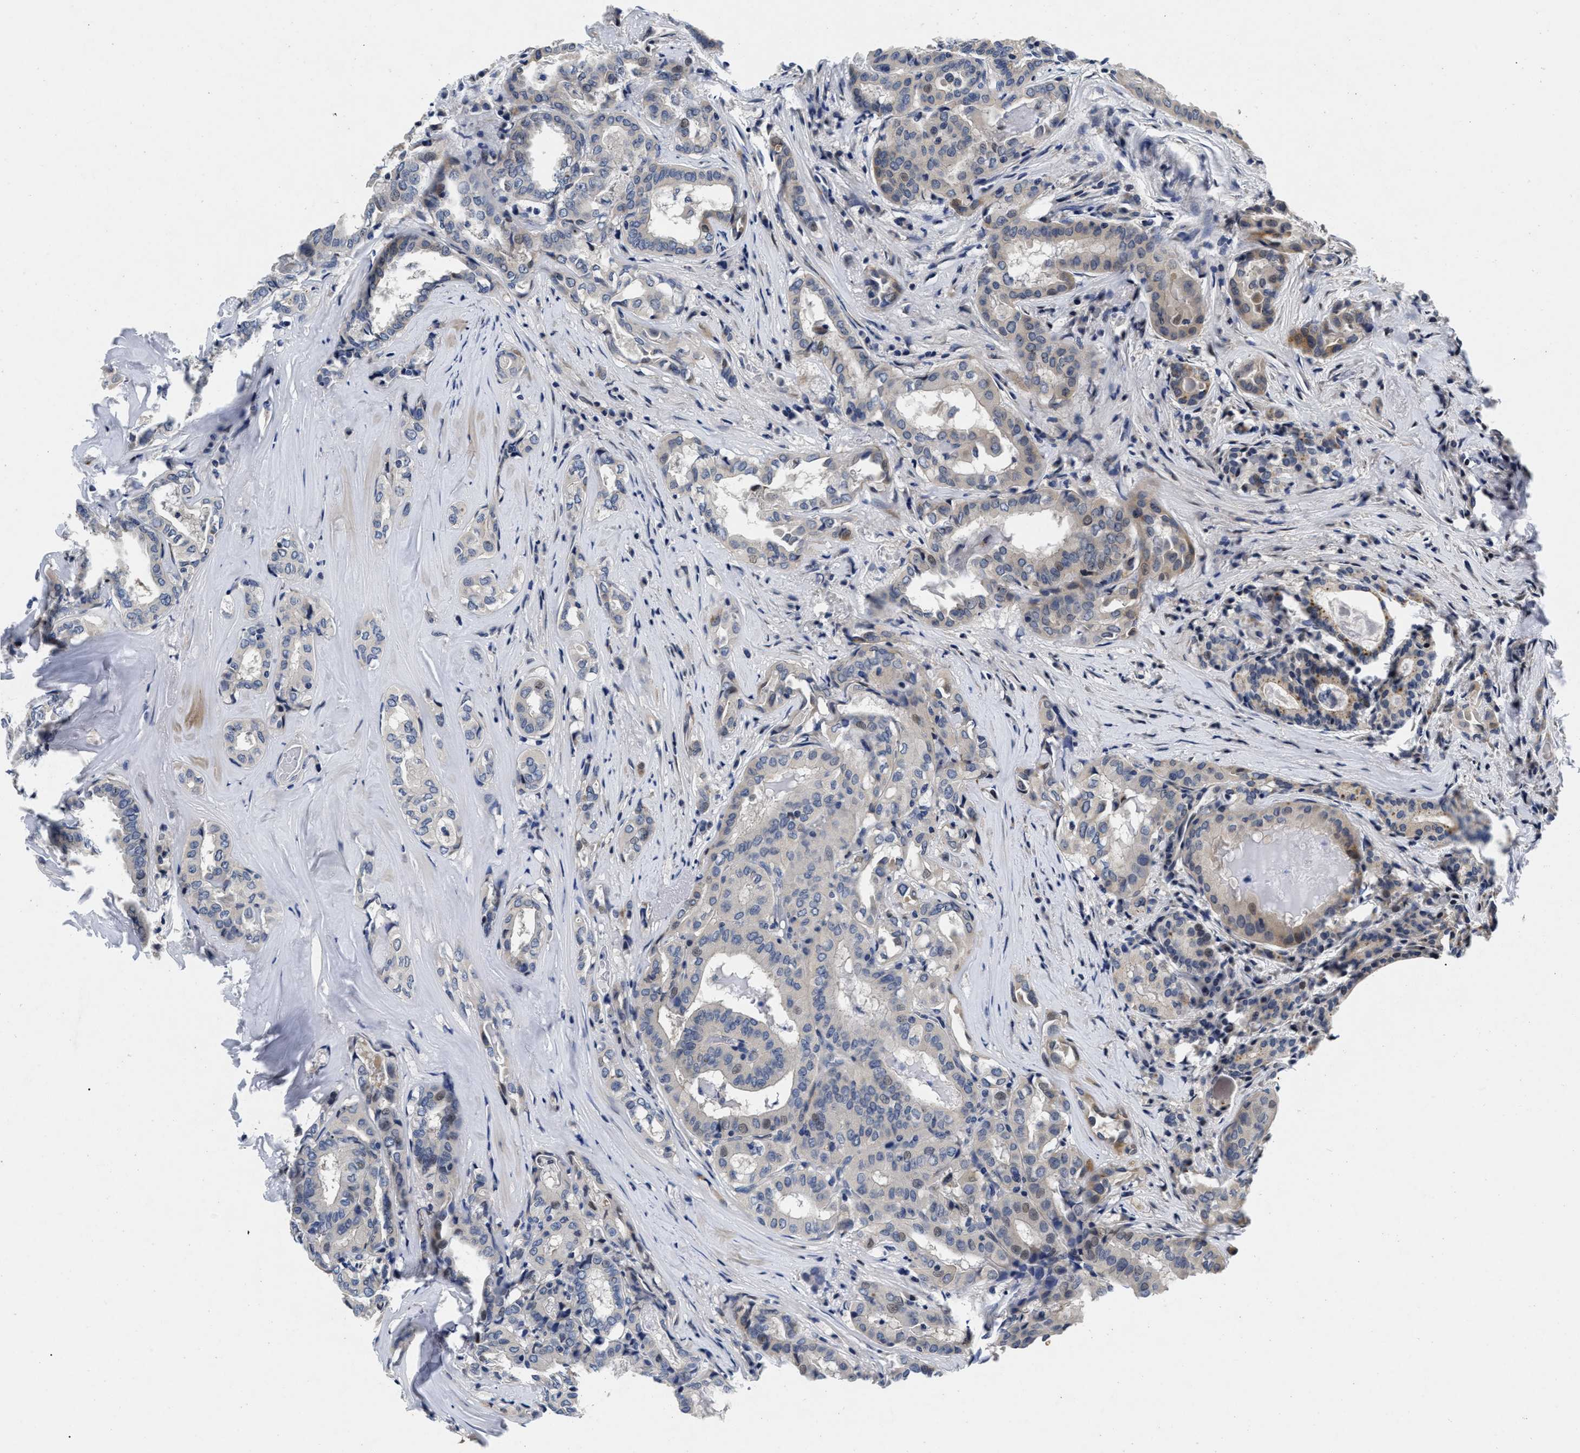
{"staining": {"intensity": "weak", "quantity": "<25%", "location": "cytoplasmic/membranous"}, "tissue": "thyroid cancer", "cell_type": "Tumor cells", "image_type": "cancer", "snomed": [{"axis": "morphology", "description": "Papillary adenocarcinoma, NOS"}, {"axis": "topography", "description": "Thyroid gland"}], "caption": "Thyroid papillary adenocarcinoma stained for a protein using immunohistochemistry reveals no positivity tumor cells.", "gene": "LAD1", "patient": {"sex": "female", "age": 42}}